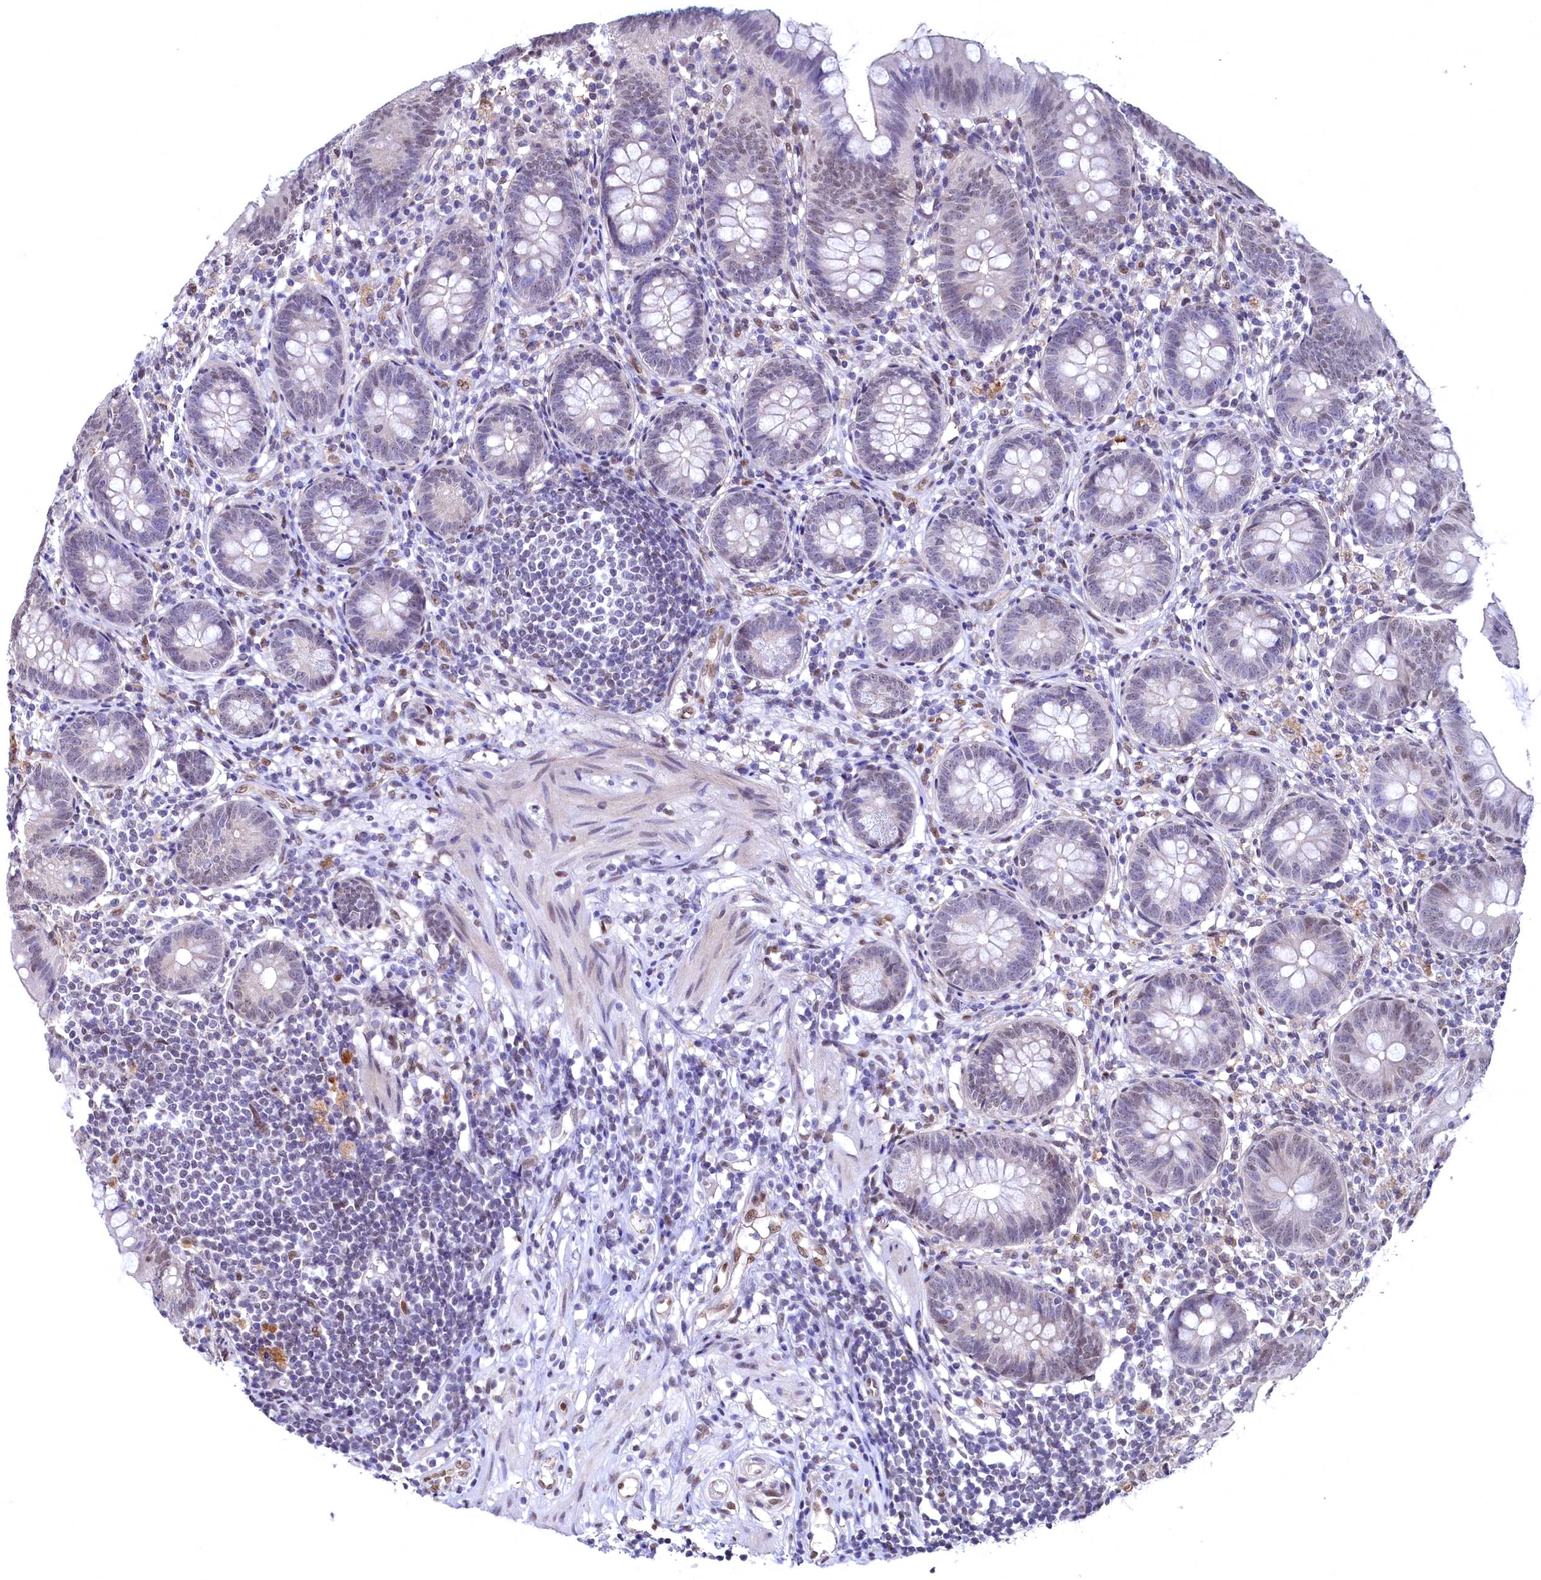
{"staining": {"intensity": "weak", "quantity": "<25%", "location": "nuclear"}, "tissue": "appendix", "cell_type": "Glandular cells", "image_type": "normal", "snomed": [{"axis": "morphology", "description": "Normal tissue, NOS"}, {"axis": "topography", "description": "Appendix"}], "caption": "High power microscopy histopathology image of an immunohistochemistry (IHC) histopathology image of benign appendix, revealing no significant expression in glandular cells. The staining is performed using DAB brown chromogen with nuclei counter-stained in using hematoxylin.", "gene": "FLYWCH2", "patient": {"sex": "female", "age": 62}}